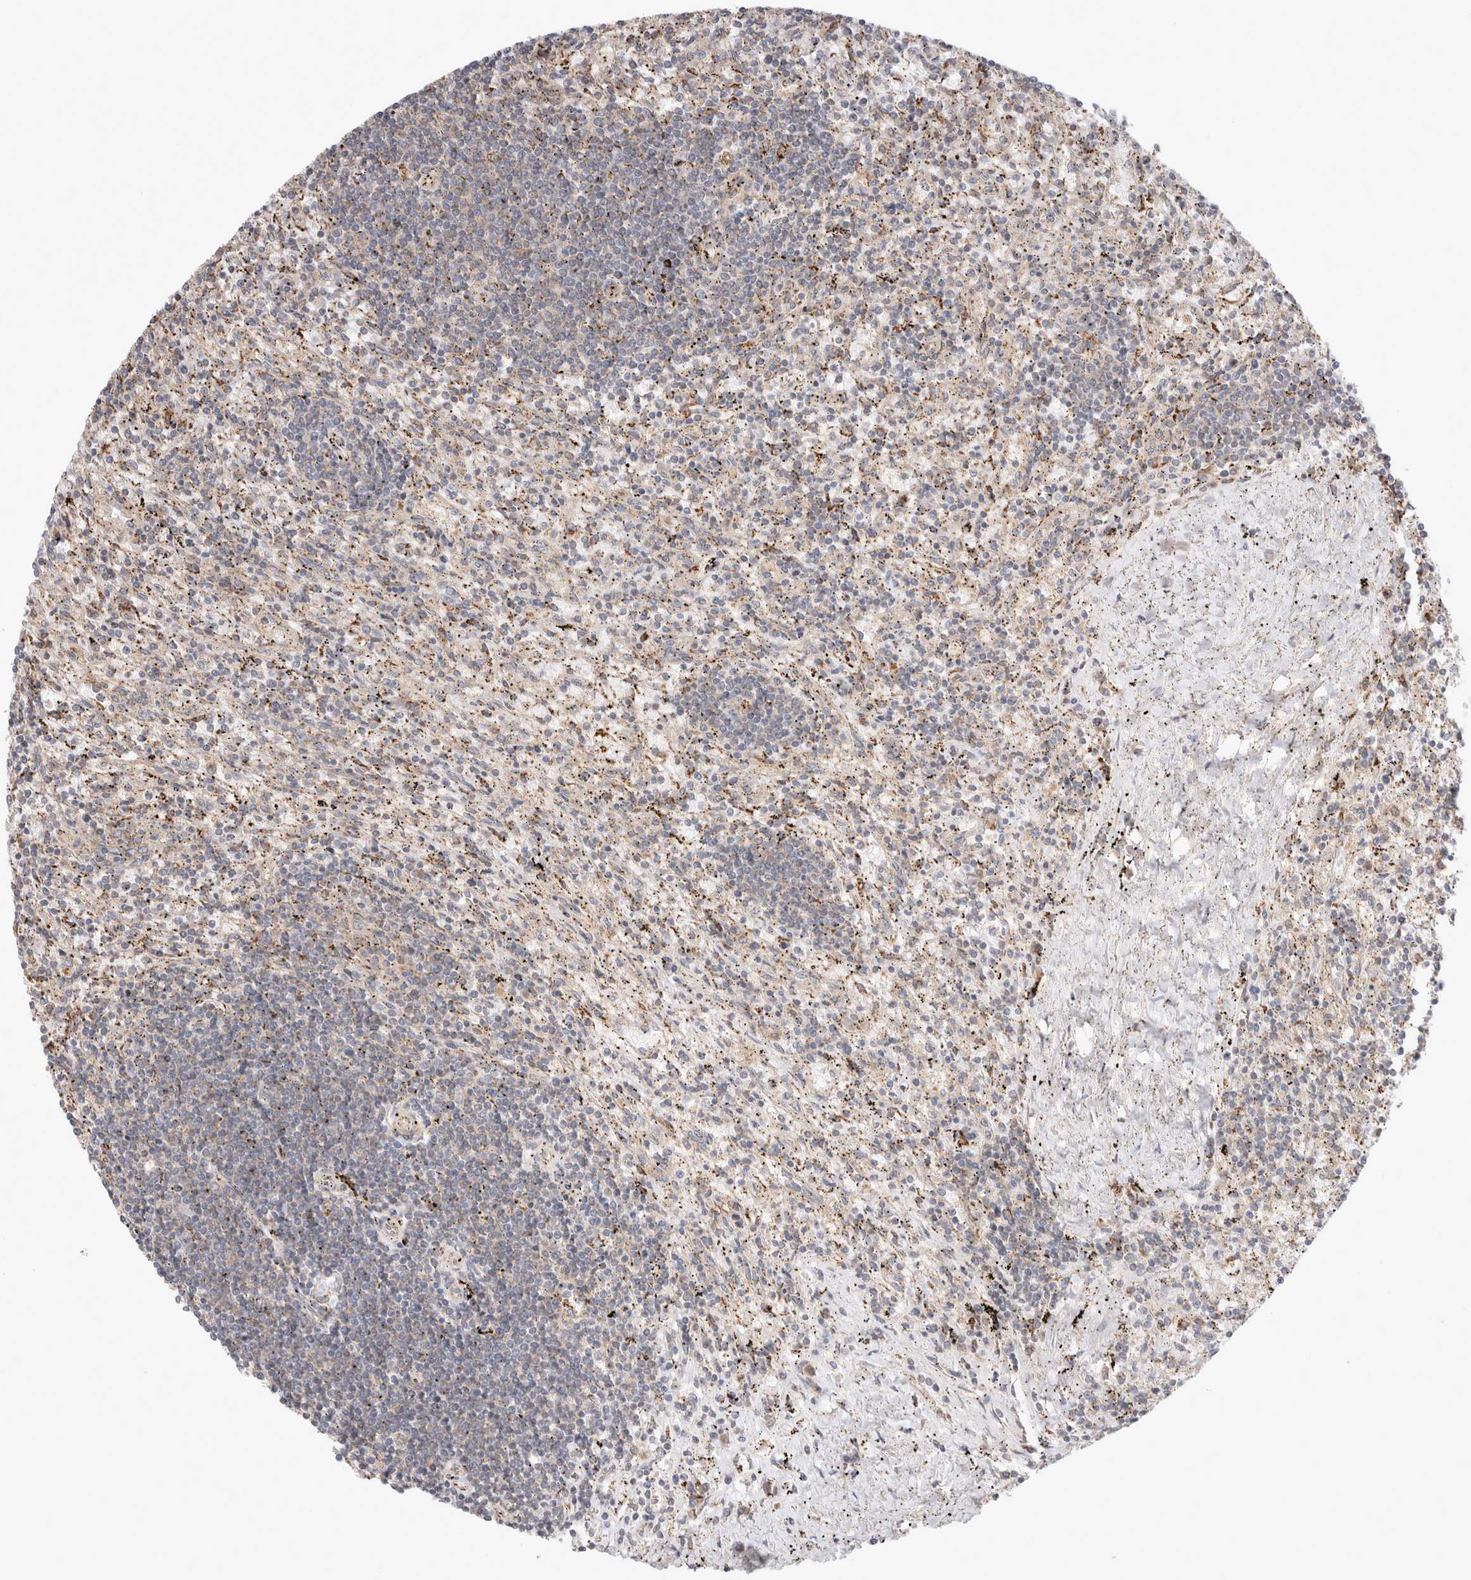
{"staining": {"intensity": "negative", "quantity": "none", "location": "none"}, "tissue": "lymphoma", "cell_type": "Tumor cells", "image_type": "cancer", "snomed": [{"axis": "morphology", "description": "Malignant lymphoma, non-Hodgkin's type, Low grade"}, {"axis": "topography", "description": "Spleen"}], "caption": "Malignant lymphoma, non-Hodgkin's type (low-grade) stained for a protein using immunohistochemistry (IHC) exhibits no expression tumor cells.", "gene": "HROB", "patient": {"sex": "male", "age": 76}}